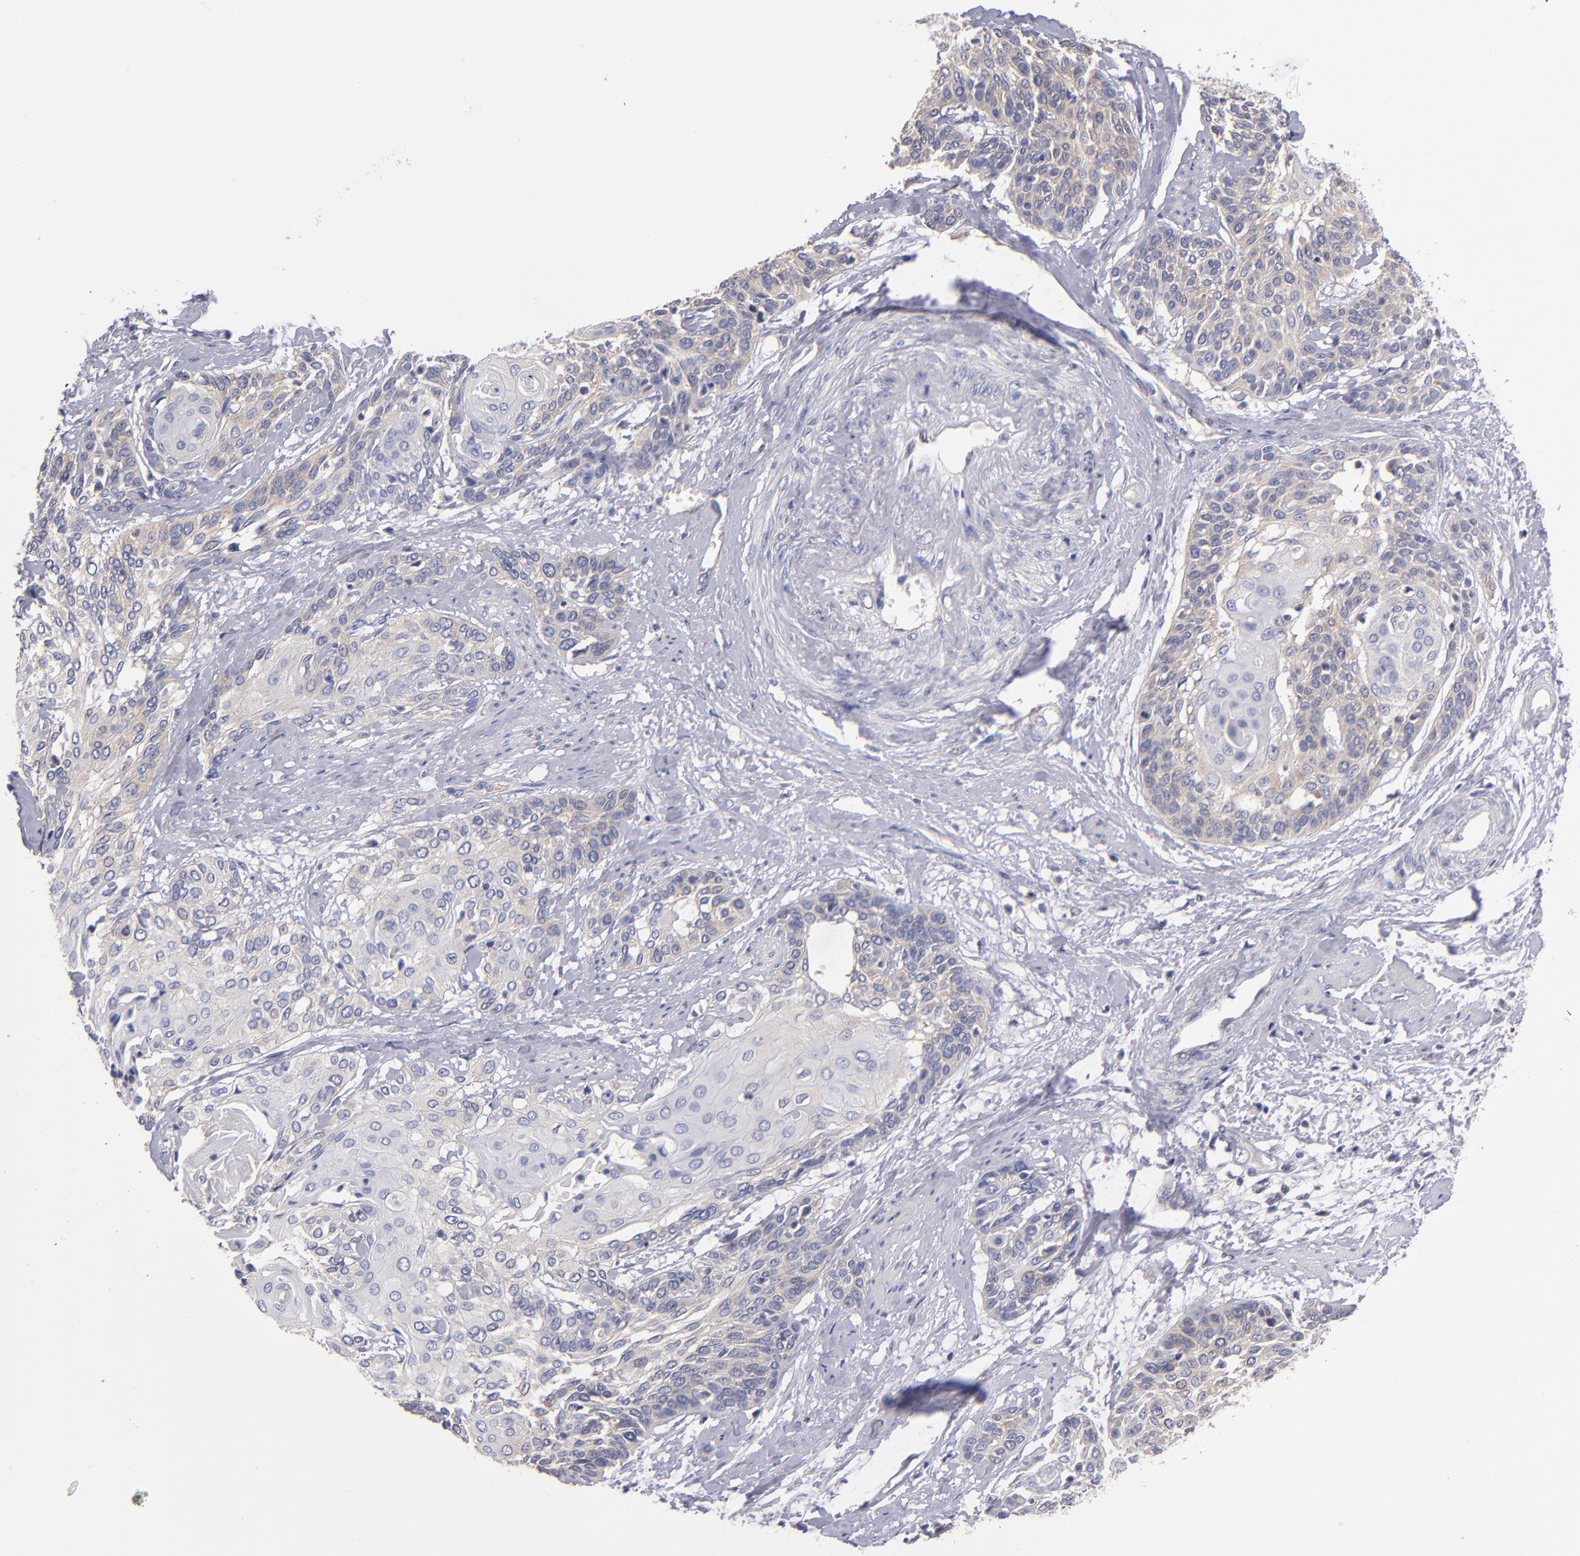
{"staining": {"intensity": "weak", "quantity": "<25%", "location": "cytoplasmic/membranous"}, "tissue": "cervical cancer", "cell_type": "Tumor cells", "image_type": "cancer", "snomed": [{"axis": "morphology", "description": "Squamous cell carcinoma, NOS"}, {"axis": "topography", "description": "Cervix"}], "caption": "Image shows no protein staining in tumor cells of cervical cancer (squamous cell carcinoma) tissue.", "gene": "EIF3L", "patient": {"sex": "female", "age": 57}}